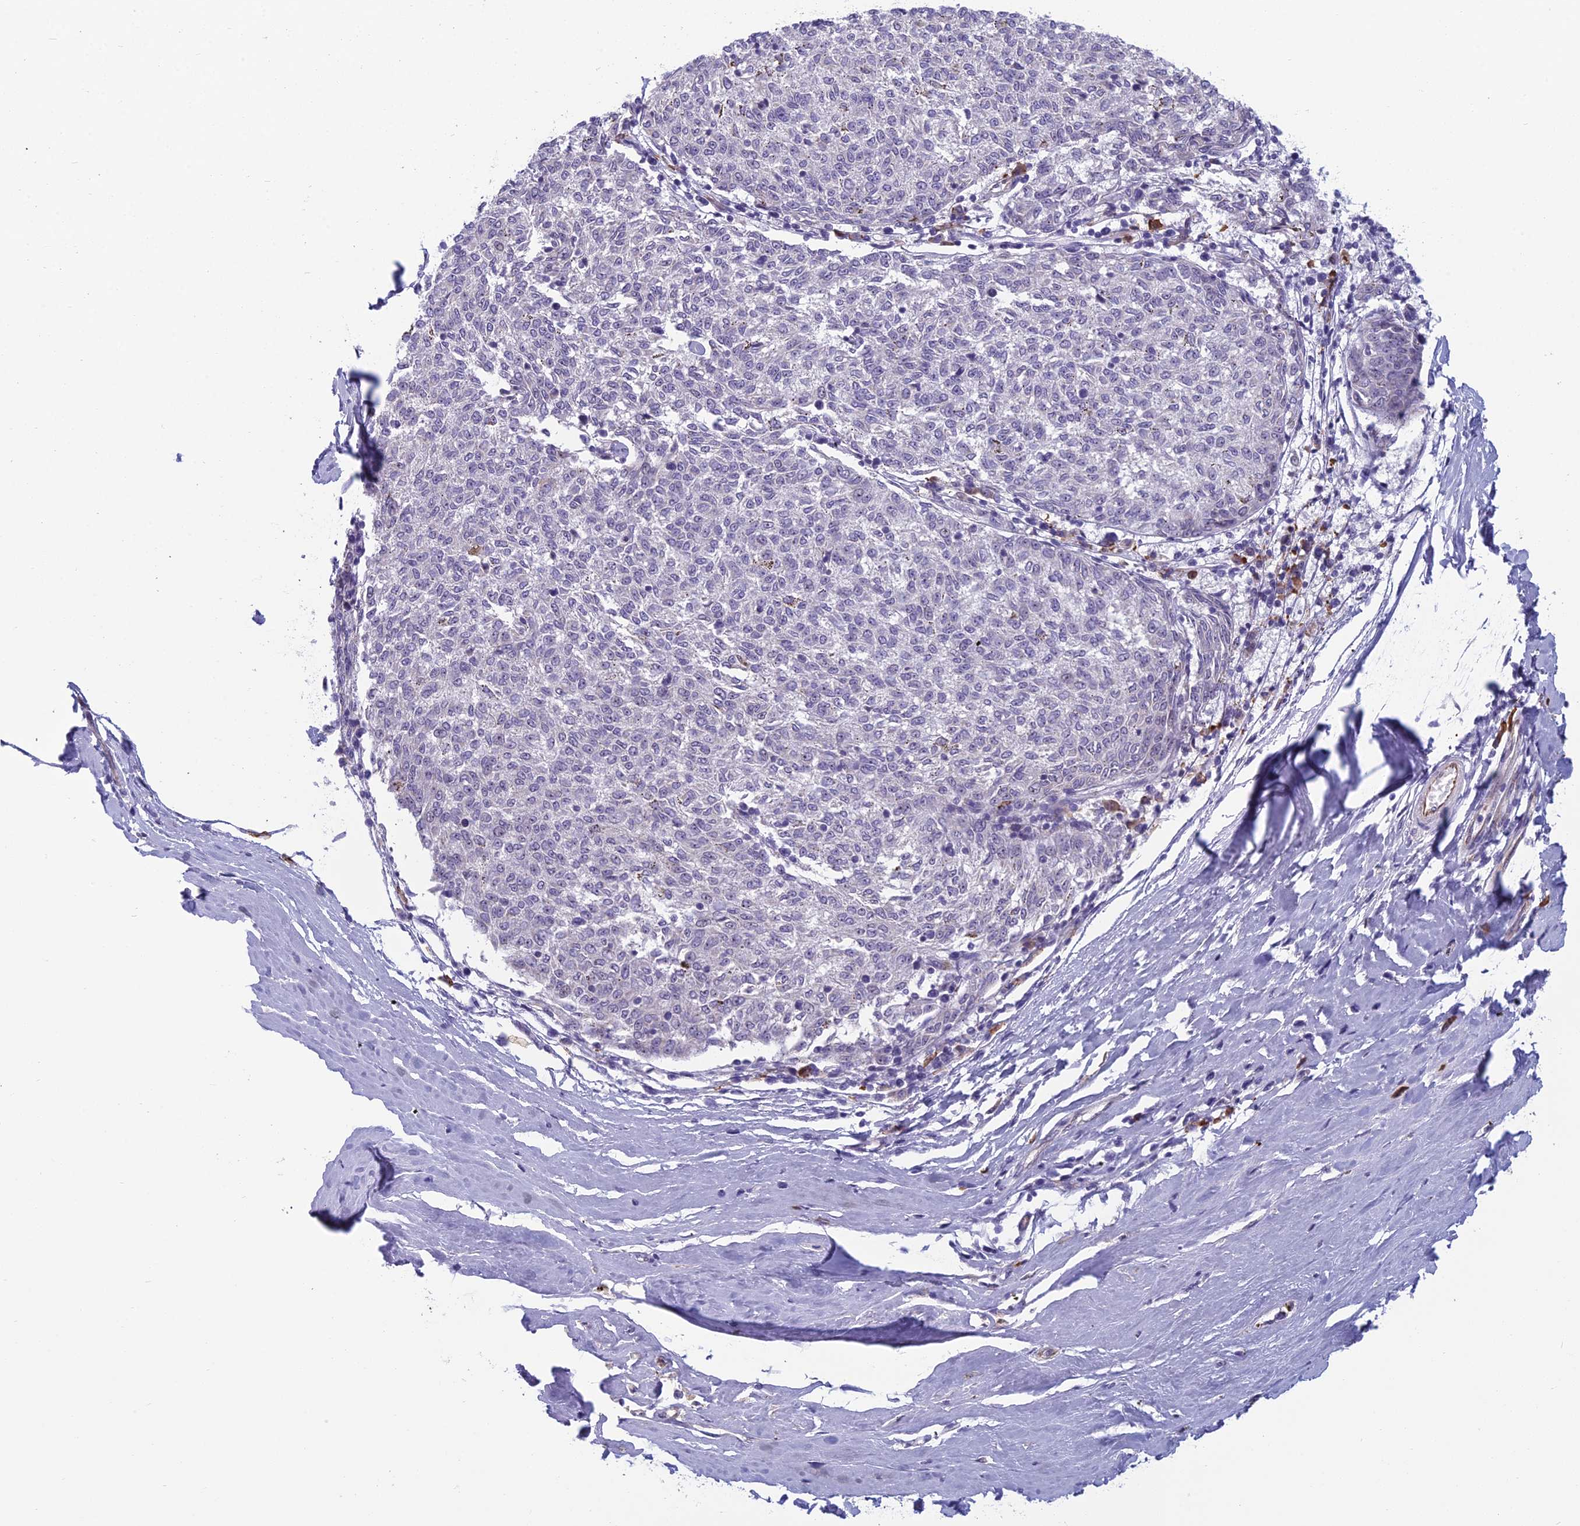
{"staining": {"intensity": "negative", "quantity": "none", "location": "none"}, "tissue": "melanoma", "cell_type": "Tumor cells", "image_type": "cancer", "snomed": [{"axis": "morphology", "description": "Malignant melanoma, NOS"}, {"axis": "topography", "description": "Skin"}], "caption": "This is an immunohistochemistry photomicrograph of human melanoma. There is no positivity in tumor cells.", "gene": "NOC2L", "patient": {"sex": "female", "age": 72}}